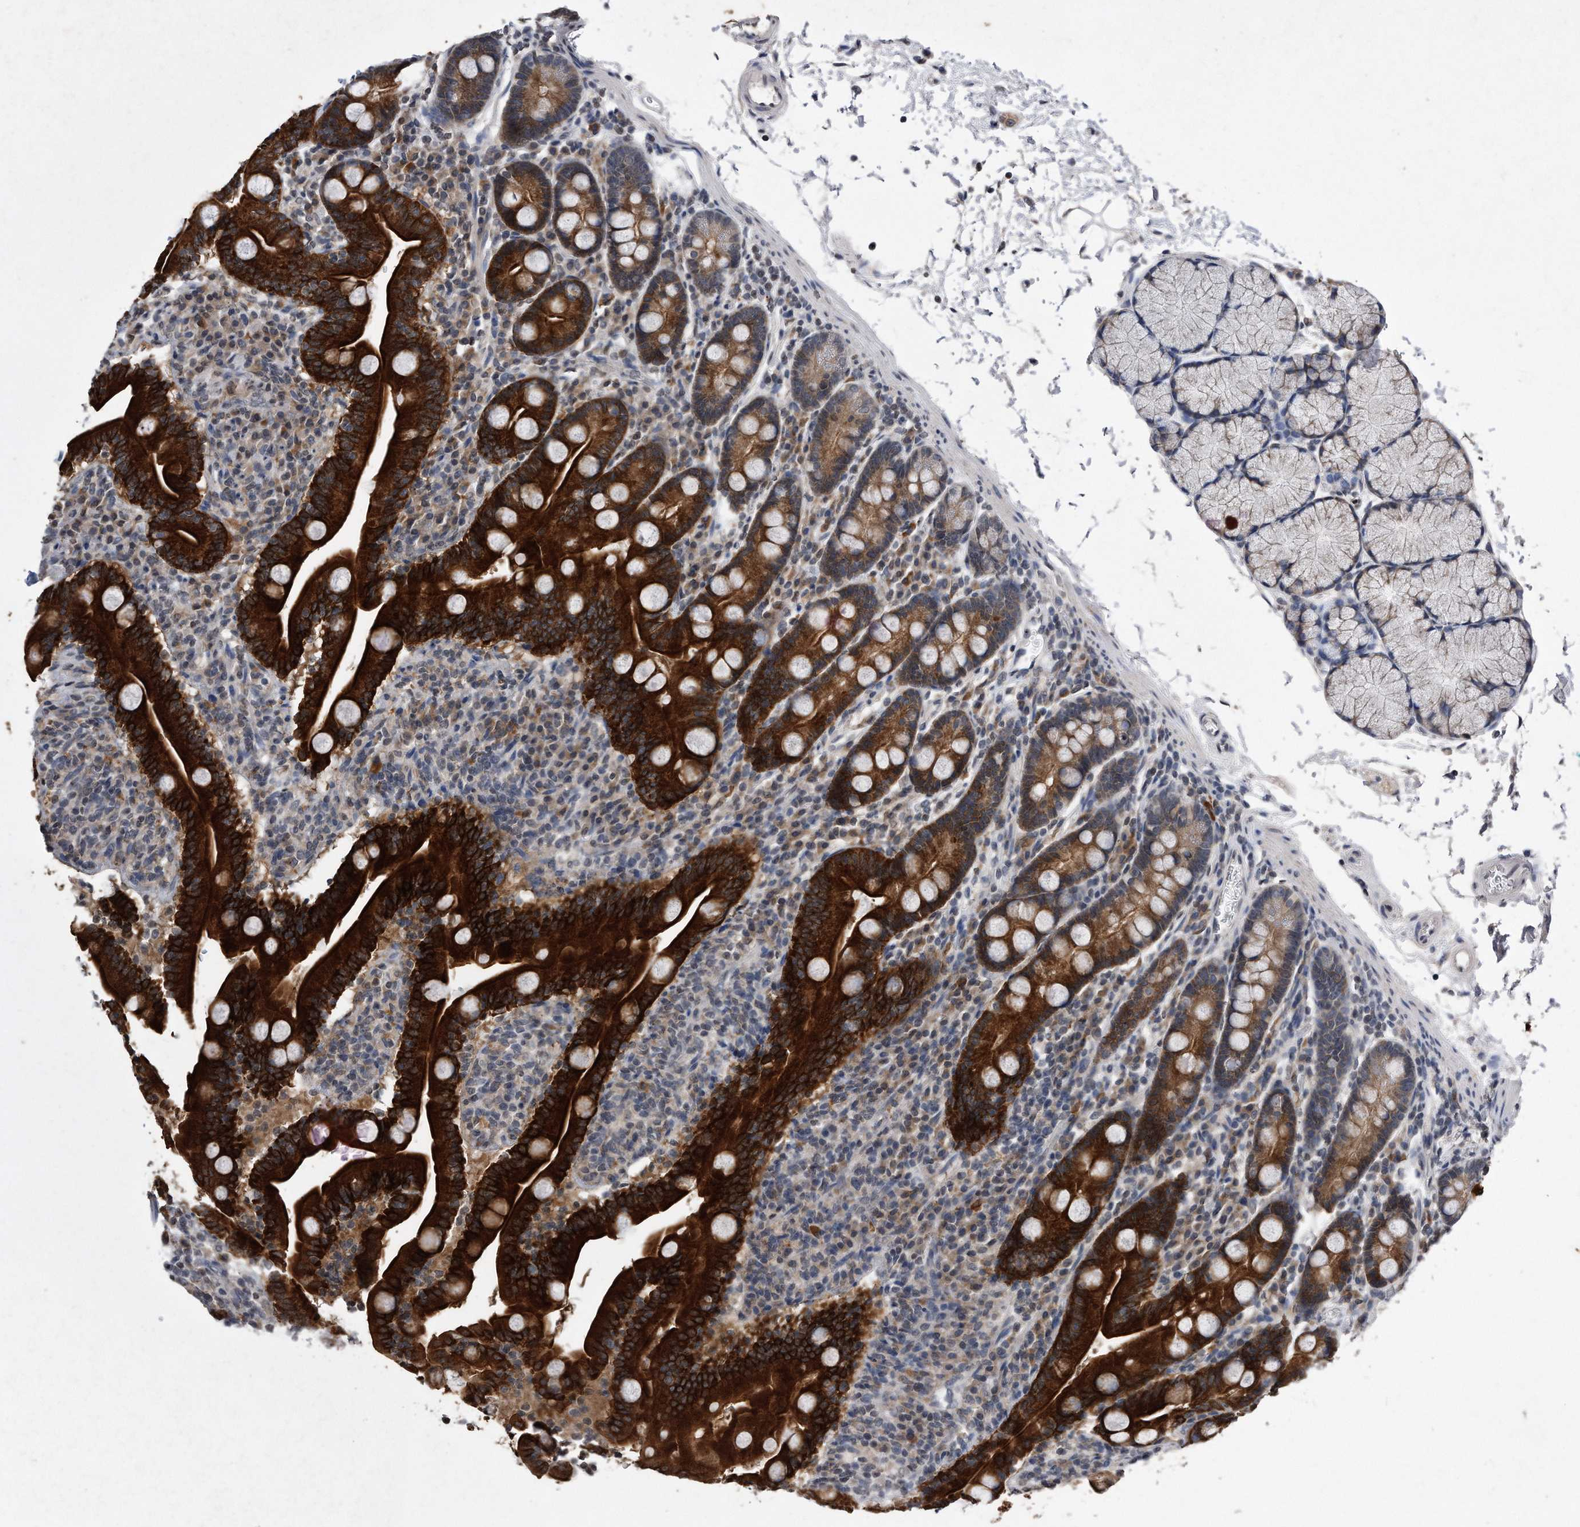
{"staining": {"intensity": "strong", "quantity": ">75%", "location": "cytoplasmic/membranous"}, "tissue": "duodenum", "cell_type": "Glandular cells", "image_type": "normal", "snomed": [{"axis": "morphology", "description": "Normal tissue, NOS"}, {"axis": "topography", "description": "Duodenum"}], "caption": "Human duodenum stained with a brown dye reveals strong cytoplasmic/membranous positive staining in about >75% of glandular cells.", "gene": "DAB1", "patient": {"sex": "male", "age": 35}}